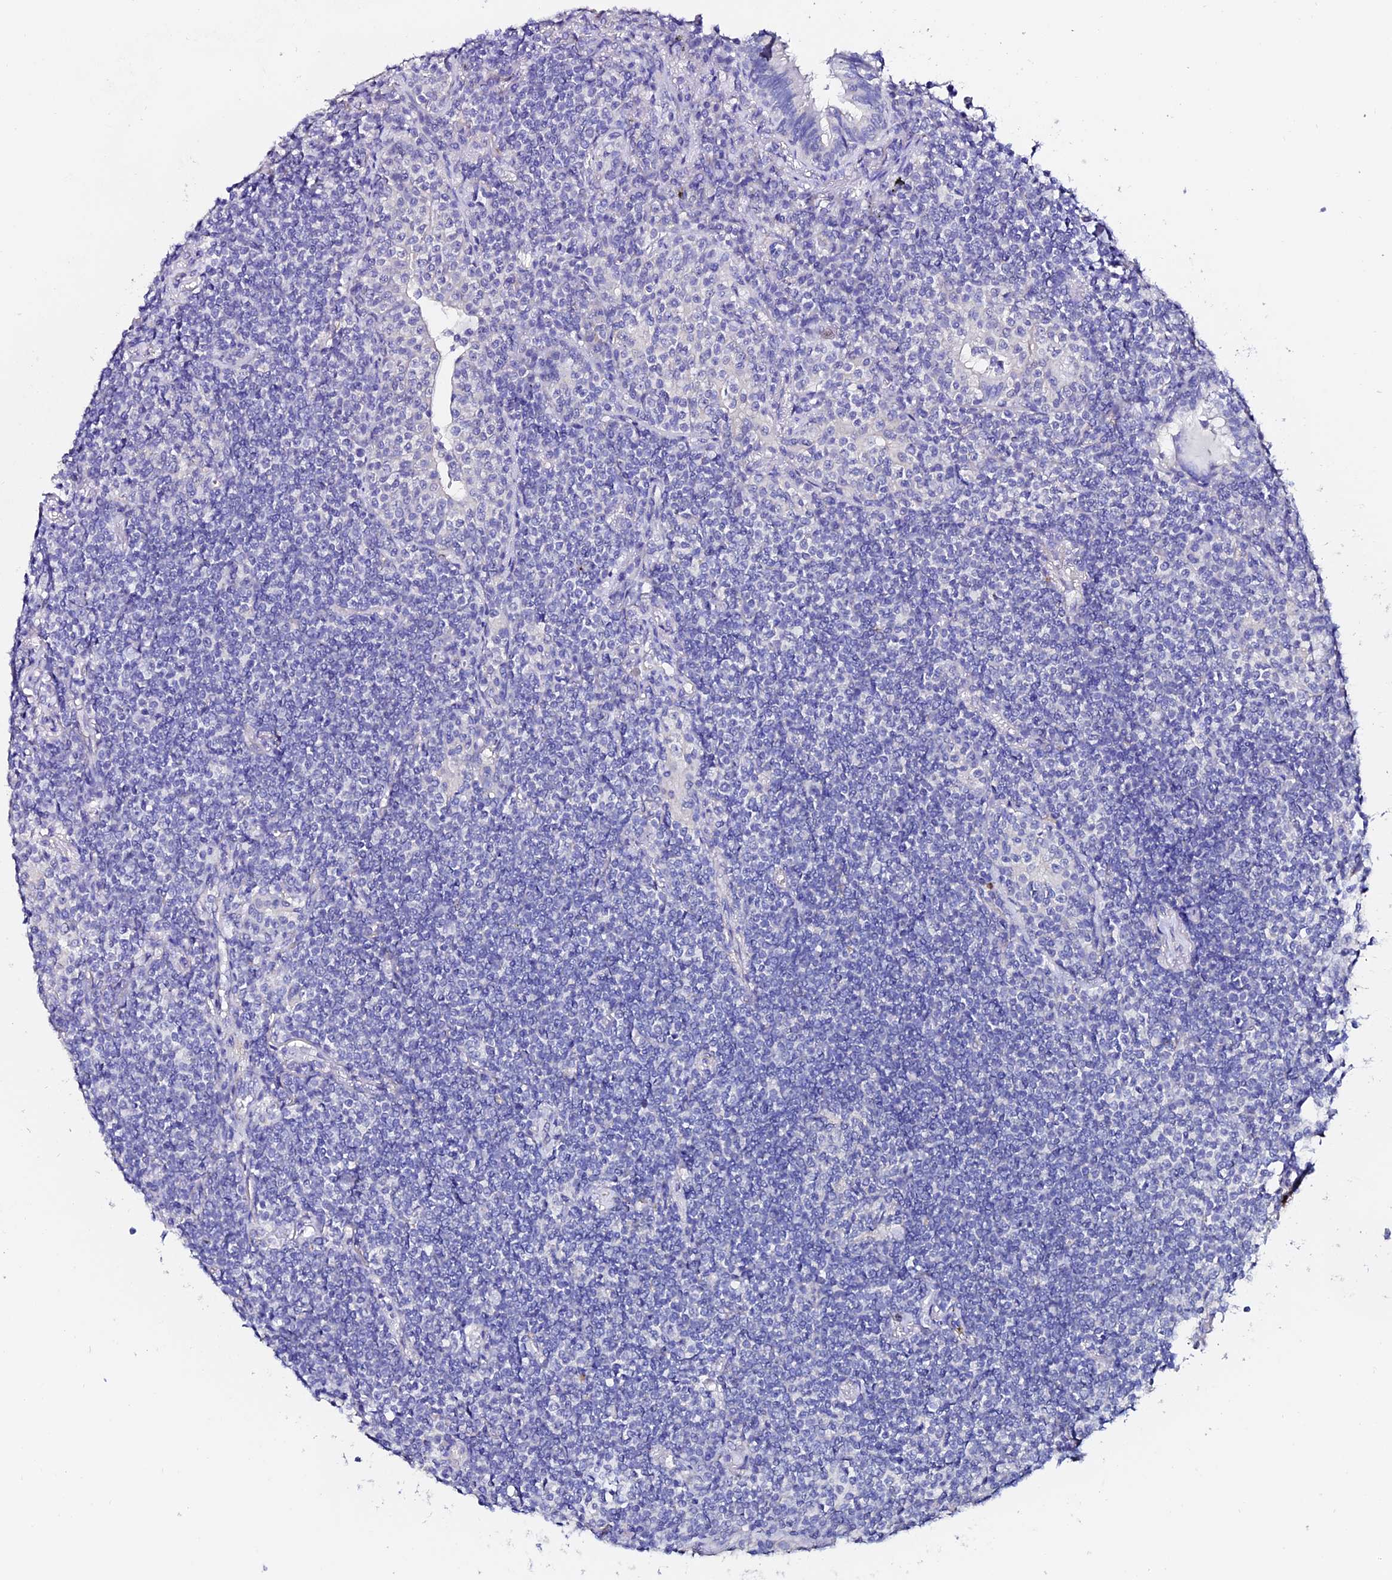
{"staining": {"intensity": "negative", "quantity": "none", "location": "none"}, "tissue": "lymphoma", "cell_type": "Tumor cells", "image_type": "cancer", "snomed": [{"axis": "morphology", "description": "Malignant lymphoma, non-Hodgkin's type, Low grade"}, {"axis": "topography", "description": "Lung"}], "caption": "High magnification brightfield microscopy of low-grade malignant lymphoma, non-Hodgkin's type stained with DAB (3,3'-diaminobenzidine) (brown) and counterstained with hematoxylin (blue): tumor cells show no significant expression.", "gene": "ESM1", "patient": {"sex": "female", "age": 71}}